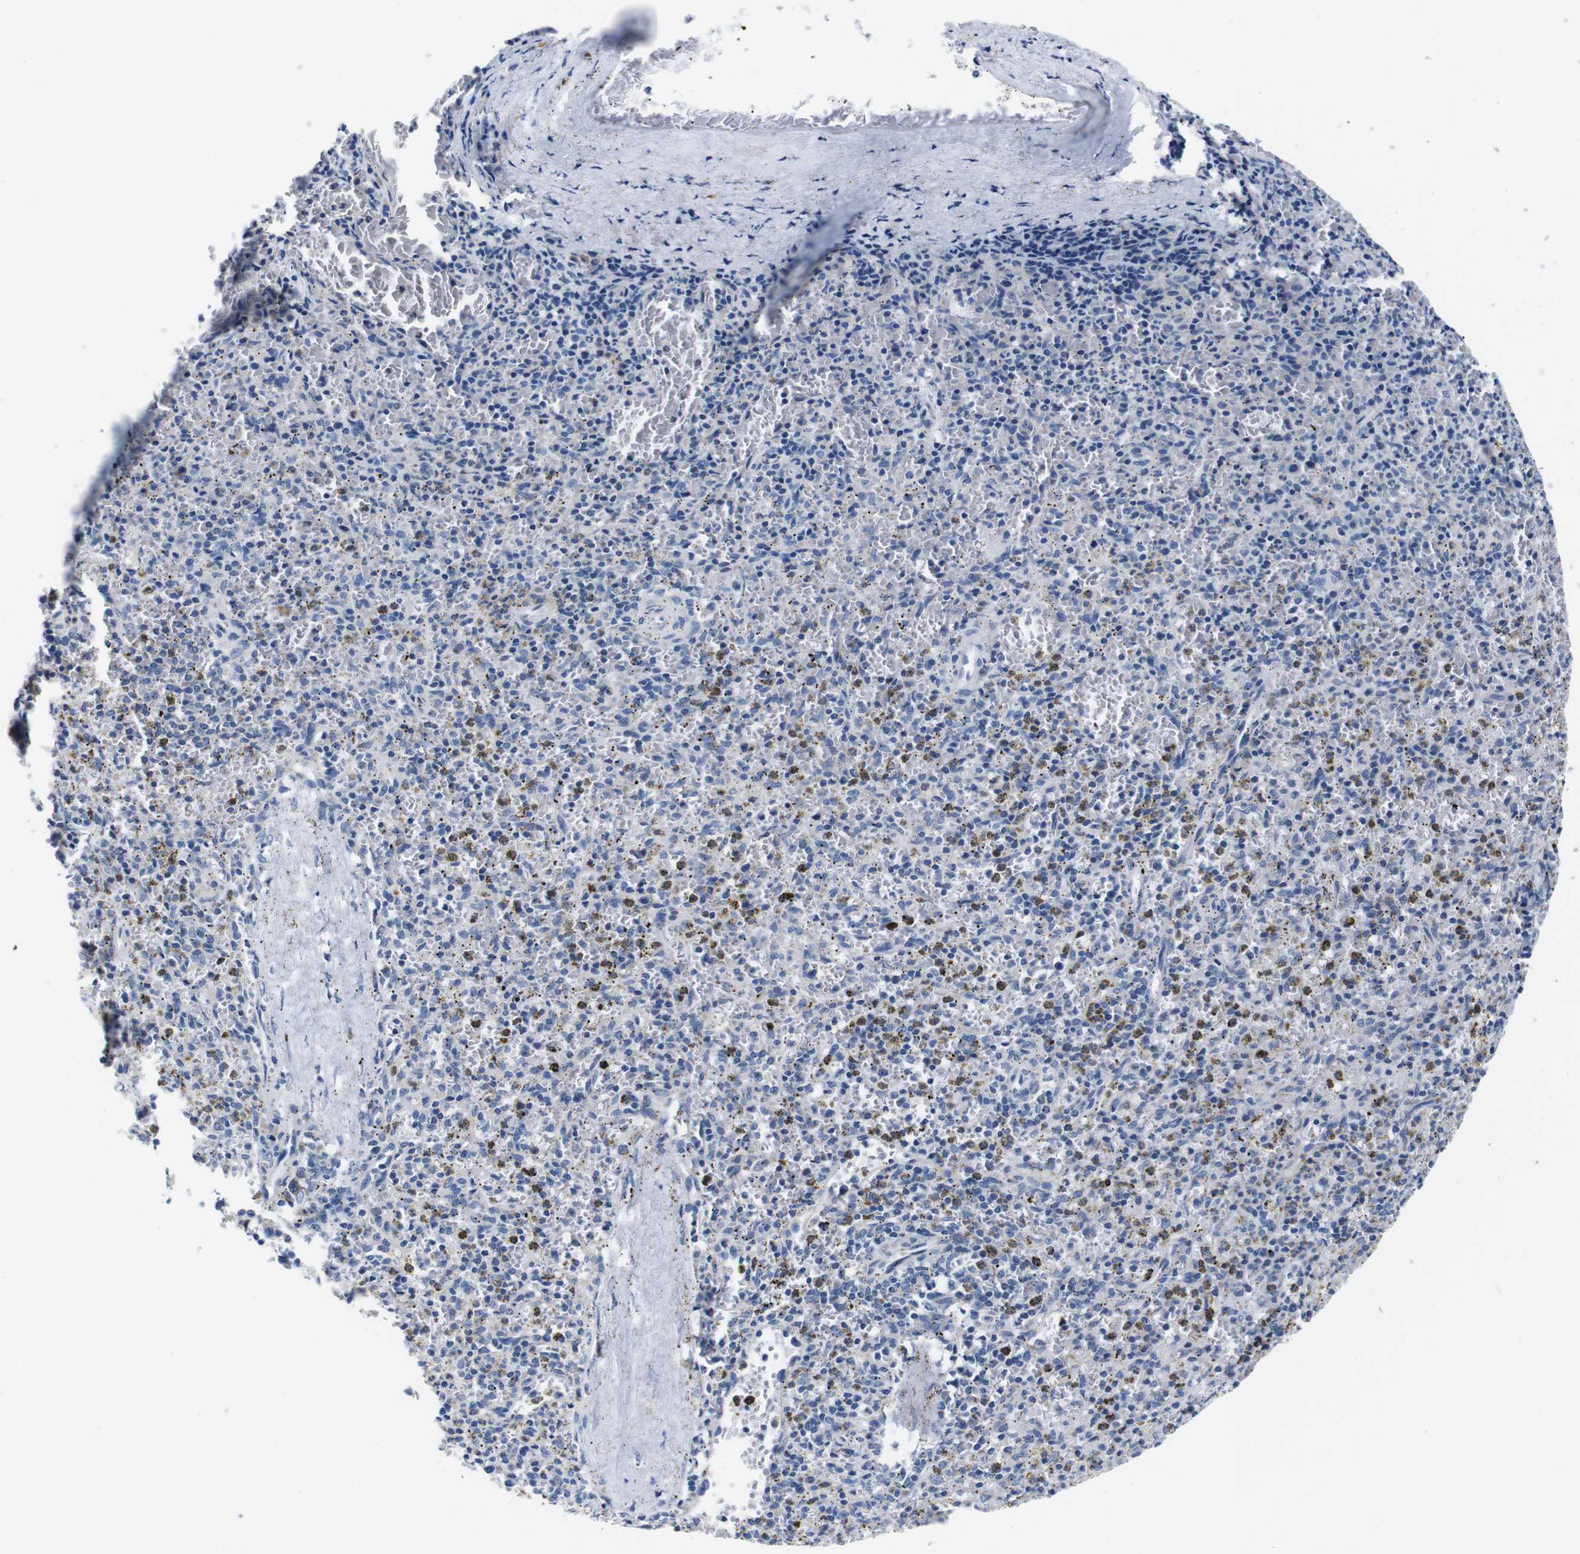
{"staining": {"intensity": "negative", "quantity": "none", "location": "none"}, "tissue": "spleen", "cell_type": "Cells in red pulp", "image_type": "normal", "snomed": [{"axis": "morphology", "description": "Normal tissue, NOS"}, {"axis": "topography", "description": "Spleen"}], "caption": "DAB (3,3'-diaminobenzidine) immunohistochemical staining of benign spleen shows no significant positivity in cells in red pulp. The staining is performed using DAB (3,3'-diaminobenzidine) brown chromogen with nuclei counter-stained in using hematoxylin.", "gene": "SNX19", "patient": {"sex": "male", "age": 72}}